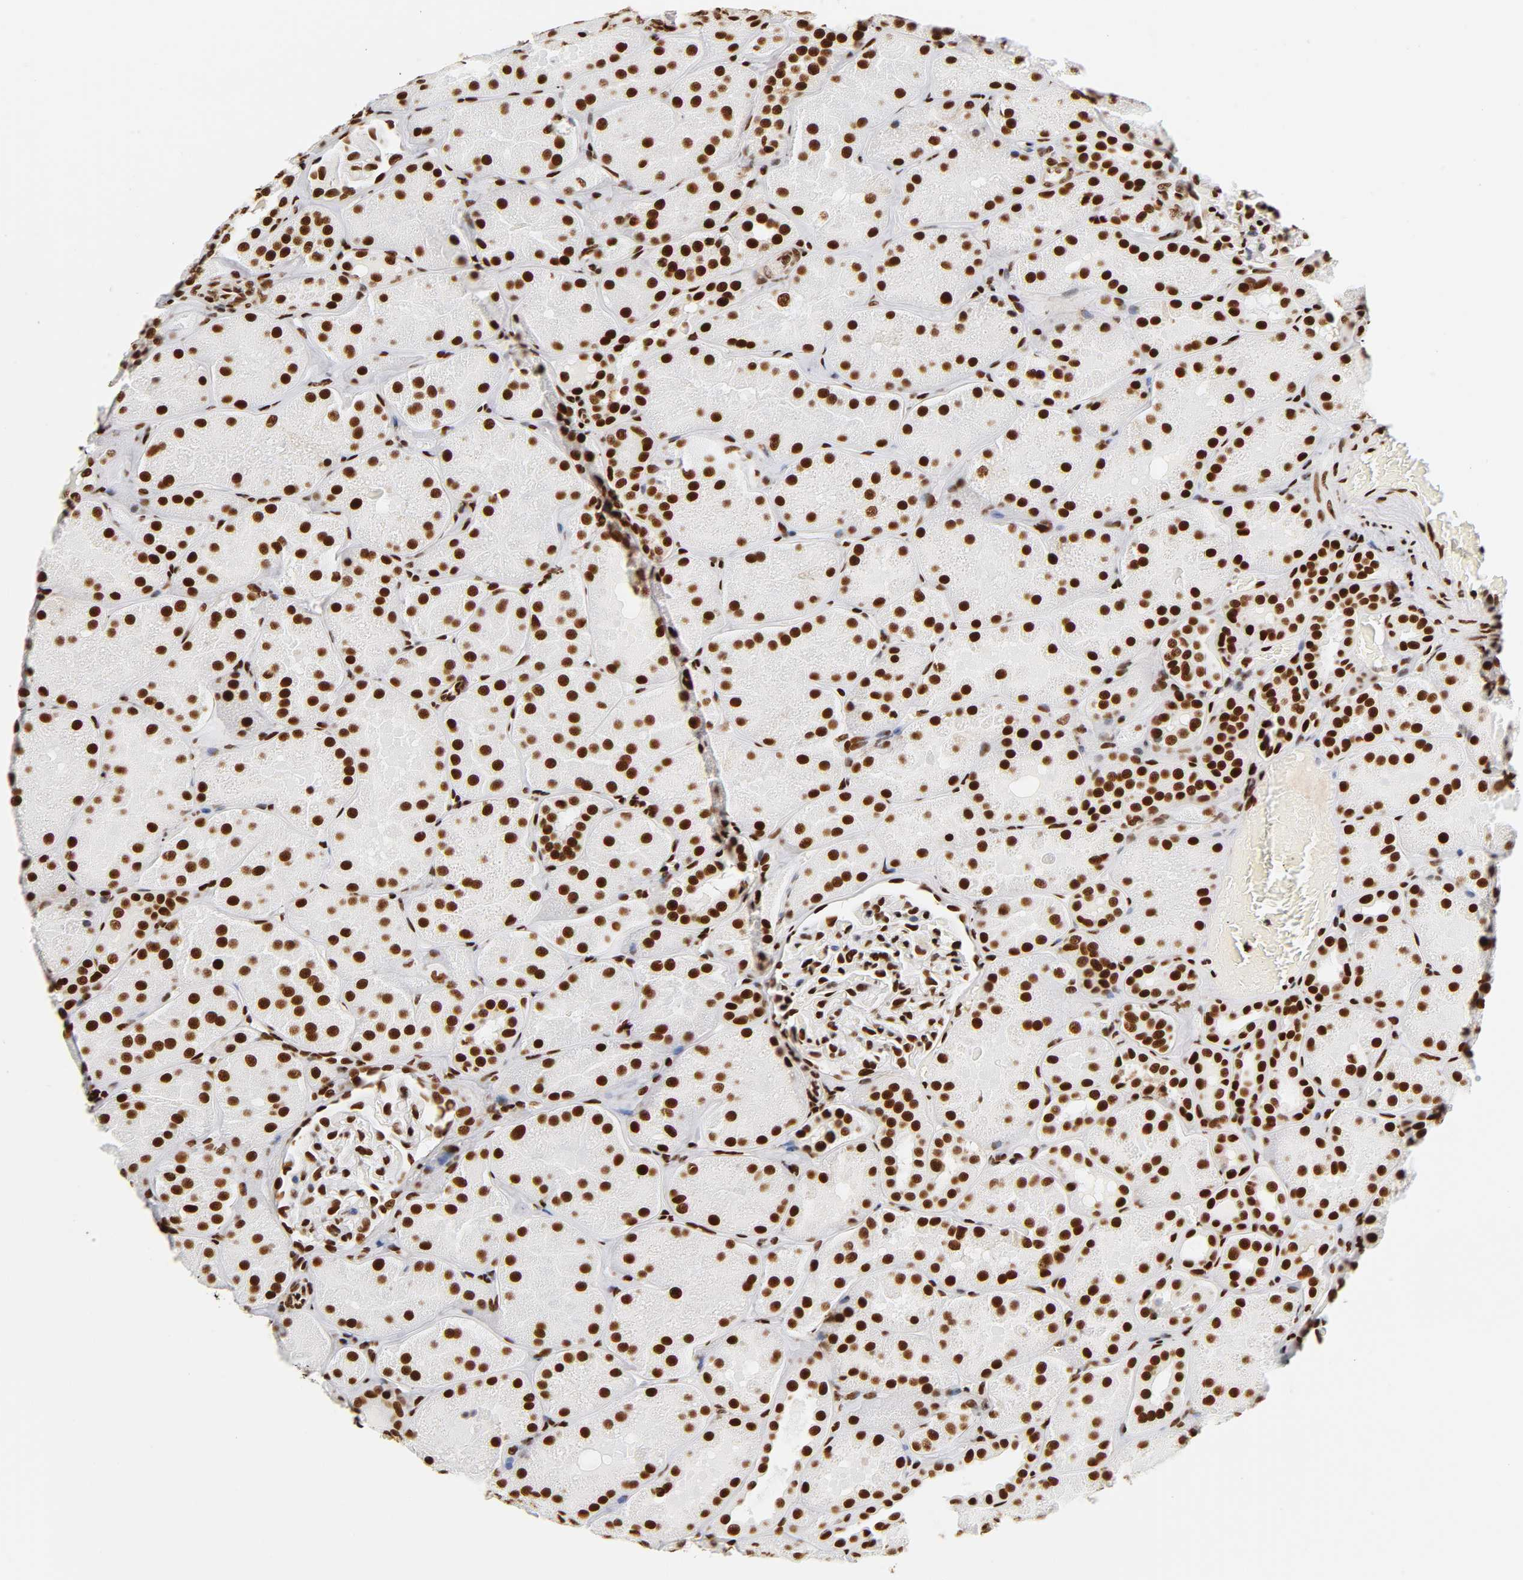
{"staining": {"intensity": "strong", "quantity": ">75%", "location": "nuclear"}, "tissue": "kidney", "cell_type": "Cells in tubules", "image_type": "normal", "snomed": [{"axis": "morphology", "description": "Normal tissue, NOS"}, {"axis": "topography", "description": "Kidney"}], "caption": "Immunohistochemistry staining of benign kidney, which demonstrates high levels of strong nuclear positivity in about >75% of cells in tubules indicating strong nuclear protein expression. The staining was performed using DAB (3,3'-diaminobenzidine) (brown) for protein detection and nuclei were counterstained in hematoxylin (blue).", "gene": "XRCC6", "patient": {"sex": "male", "age": 28}}